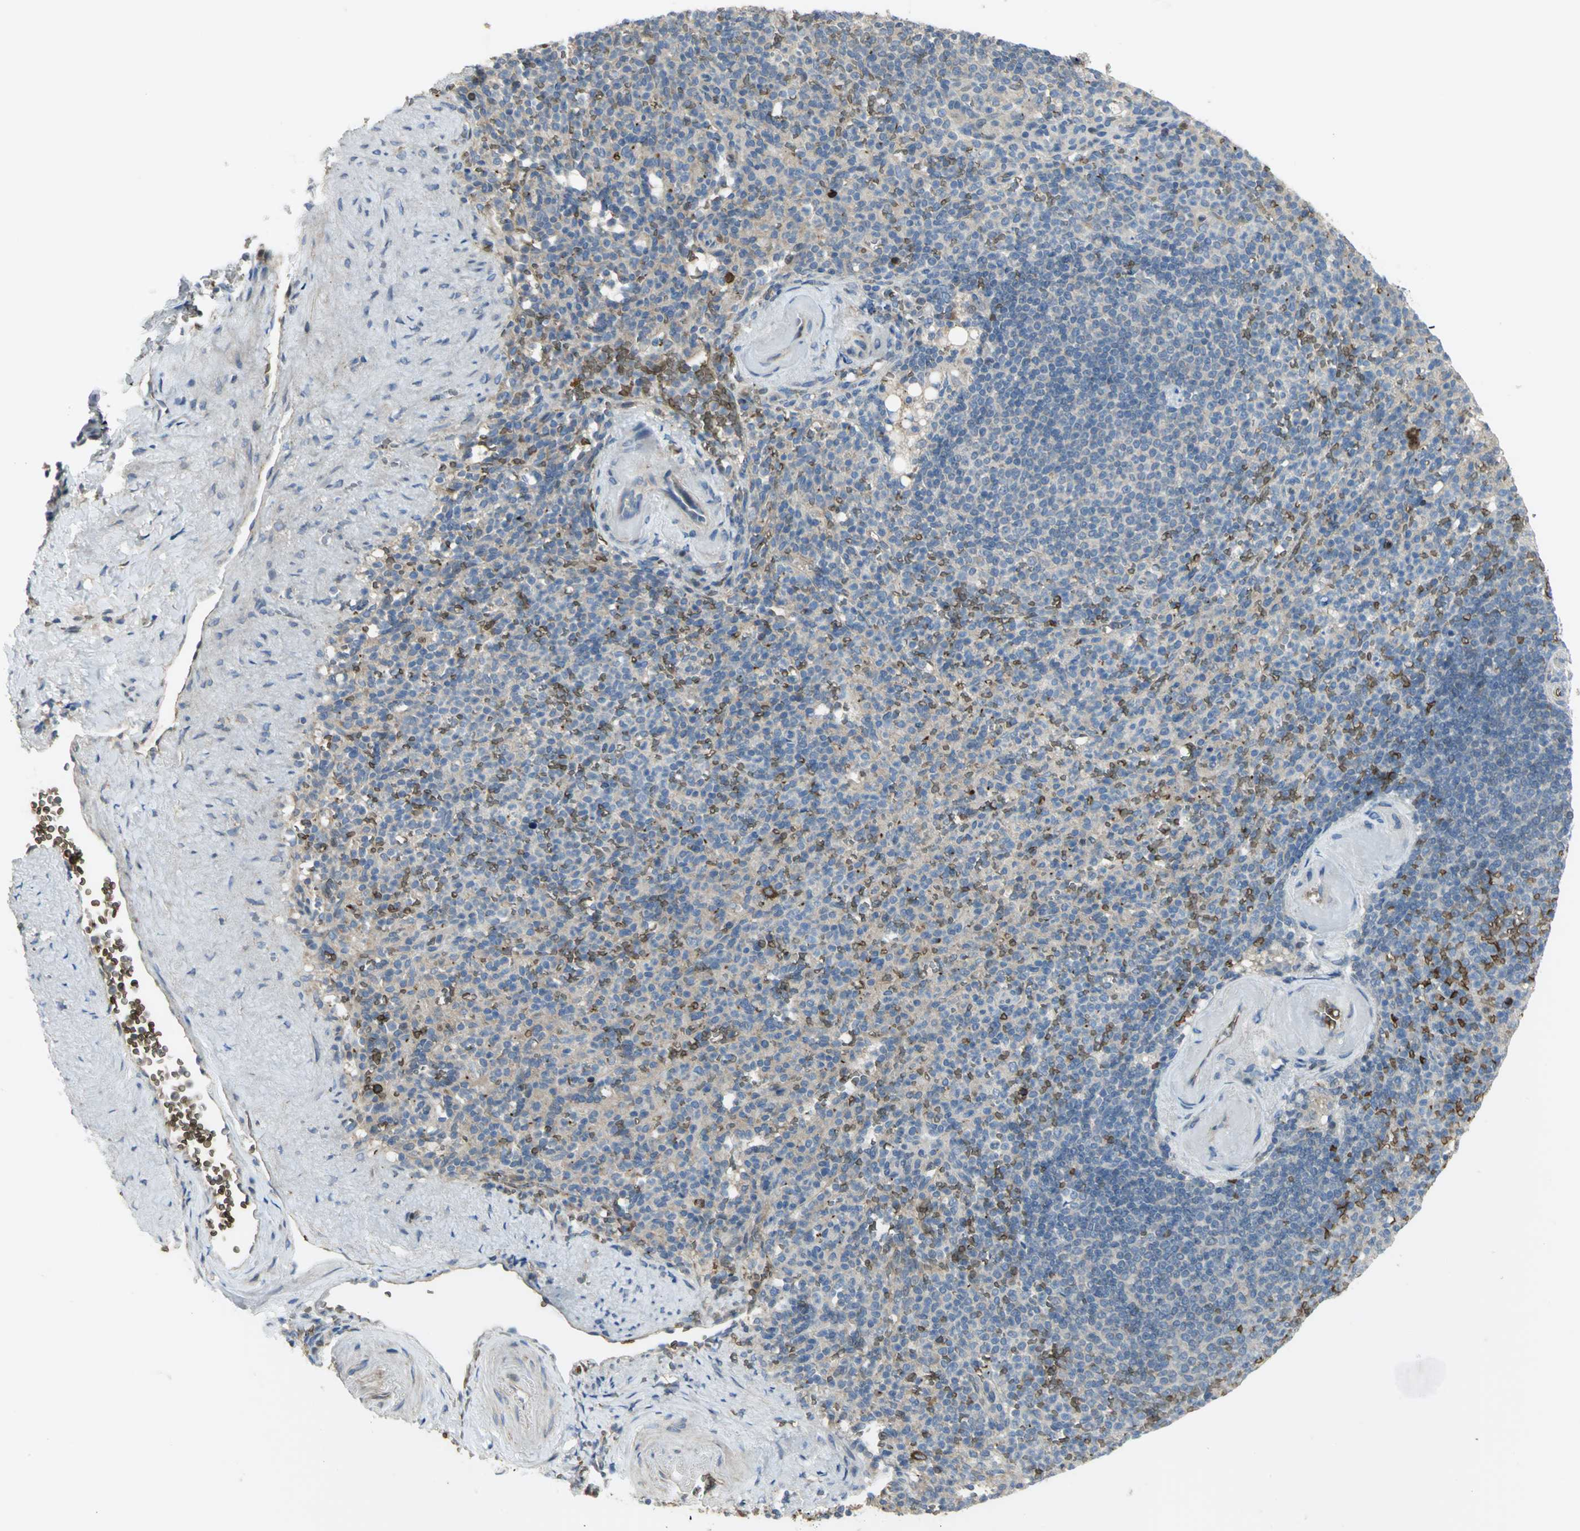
{"staining": {"intensity": "negative", "quantity": "none", "location": "none"}, "tissue": "spleen", "cell_type": "Cells in red pulp", "image_type": "normal", "snomed": [{"axis": "morphology", "description": "Normal tissue, NOS"}, {"axis": "topography", "description": "Spleen"}], "caption": "The micrograph demonstrates no significant staining in cells in red pulp of spleen.", "gene": "ANK1", "patient": {"sex": "female", "age": 74}}